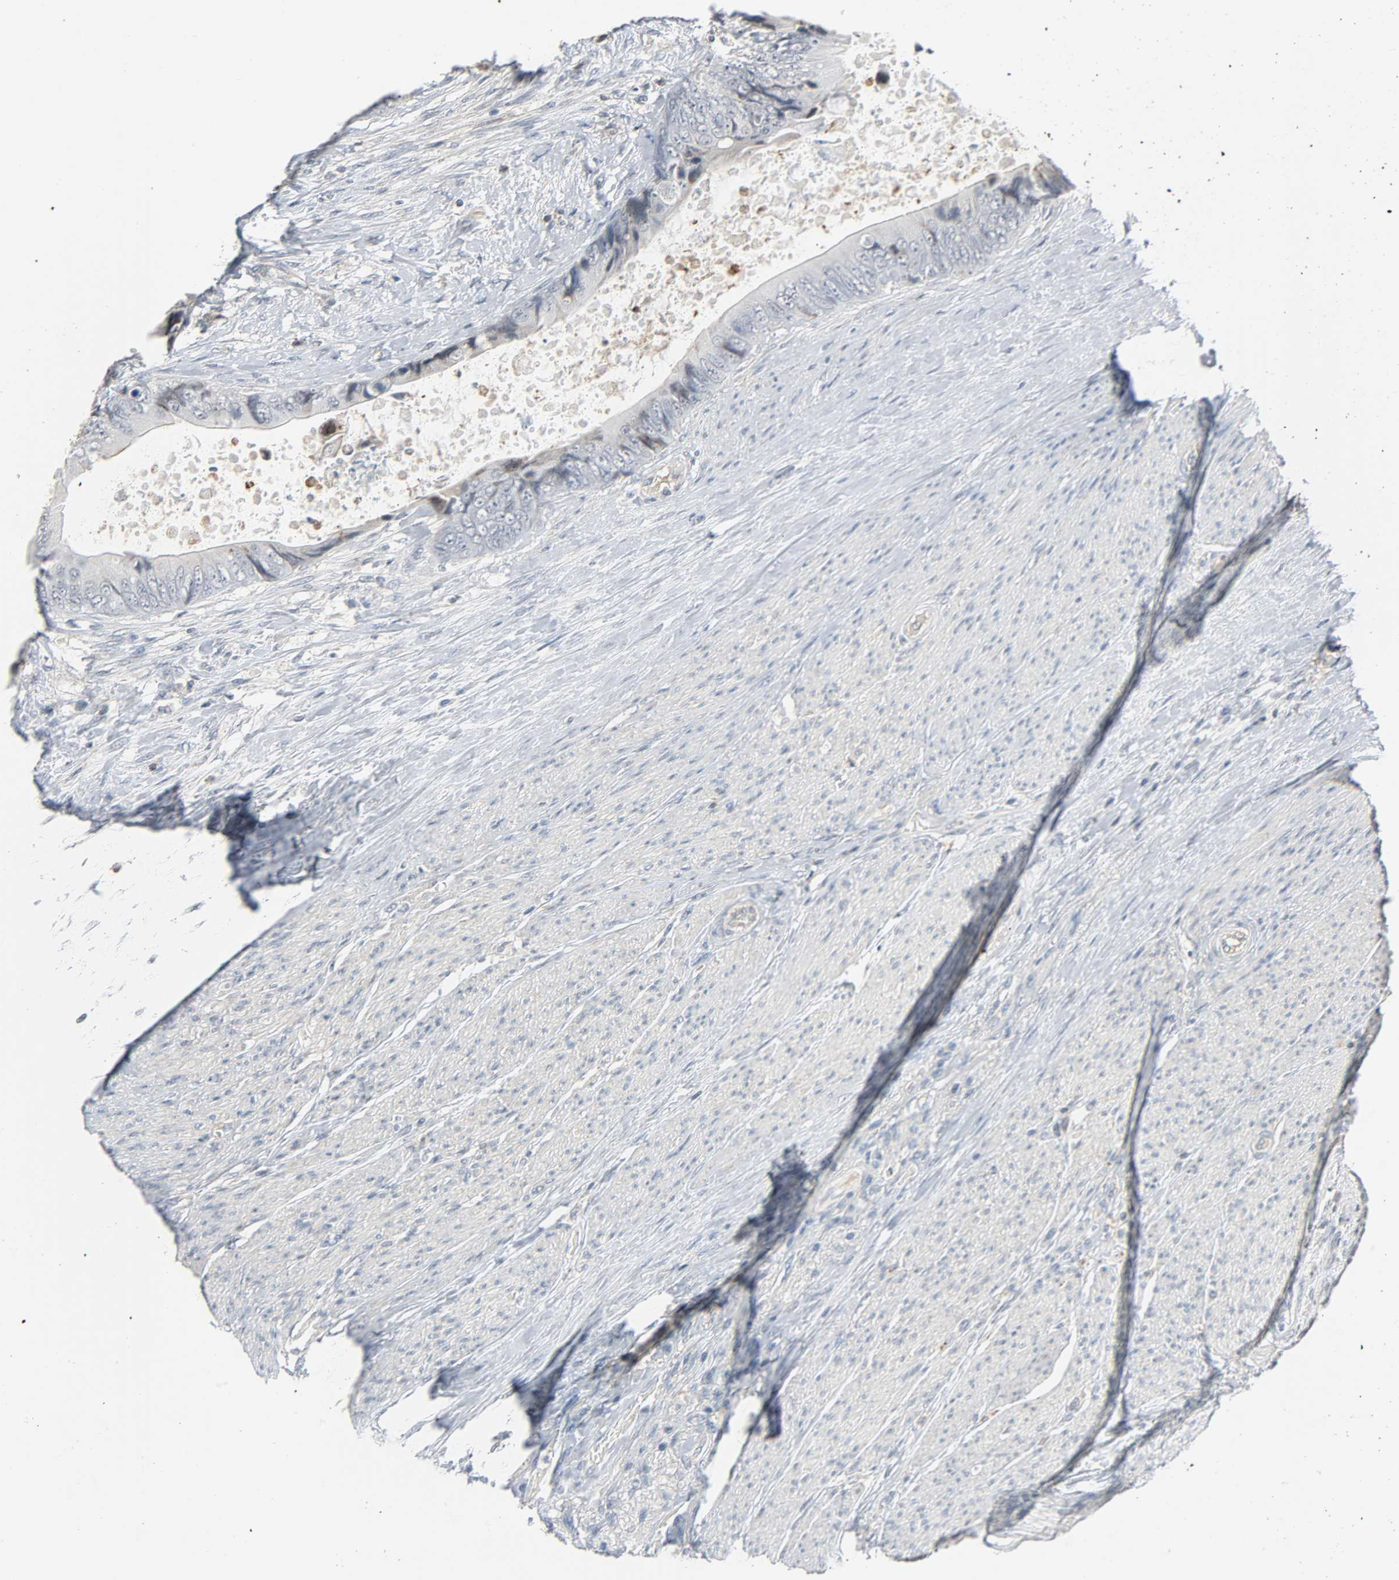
{"staining": {"intensity": "negative", "quantity": "none", "location": "none"}, "tissue": "colorectal cancer", "cell_type": "Tumor cells", "image_type": "cancer", "snomed": [{"axis": "morphology", "description": "Adenocarcinoma, NOS"}, {"axis": "topography", "description": "Rectum"}], "caption": "Immunohistochemistry (IHC) image of neoplastic tissue: human colorectal adenocarcinoma stained with DAB (3,3'-diaminobenzidine) reveals no significant protein expression in tumor cells. (Immunohistochemistry (IHC), brightfield microscopy, high magnification).", "gene": "CD4", "patient": {"sex": "female", "age": 77}}